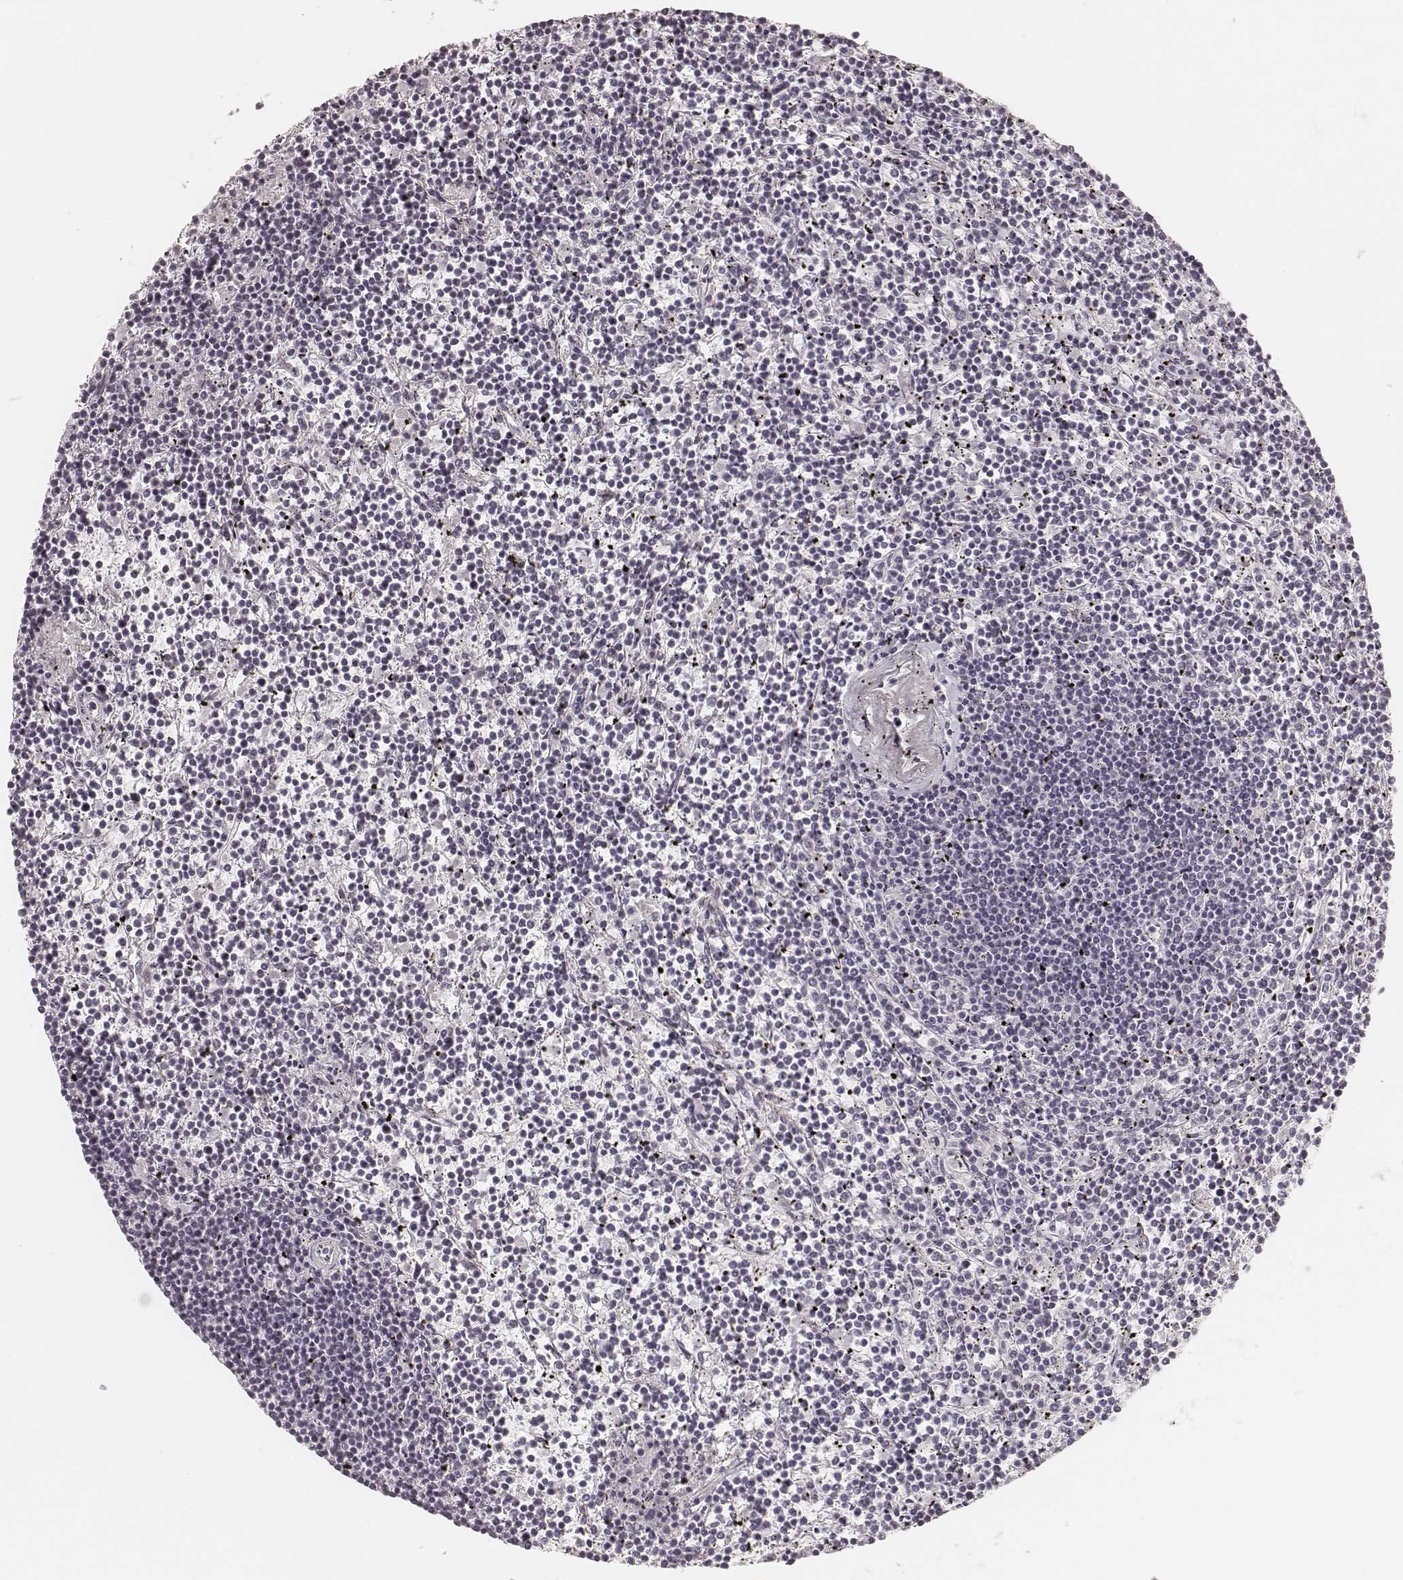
{"staining": {"intensity": "negative", "quantity": "none", "location": "none"}, "tissue": "lymphoma", "cell_type": "Tumor cells", "image_type": "cancer", "snomed": [{"axis": "morphology", "description": "Malignant lymphoma, non-Hodgkin's type, Low grade"}, {"axis": "topography", "description": "Spleen"}], "caption": "Photomicrograph shows no significant protein staining in tumor cells of lymphoma.", "gene": "SPATA24", "patient": {"sex": "female", "age": 19}}